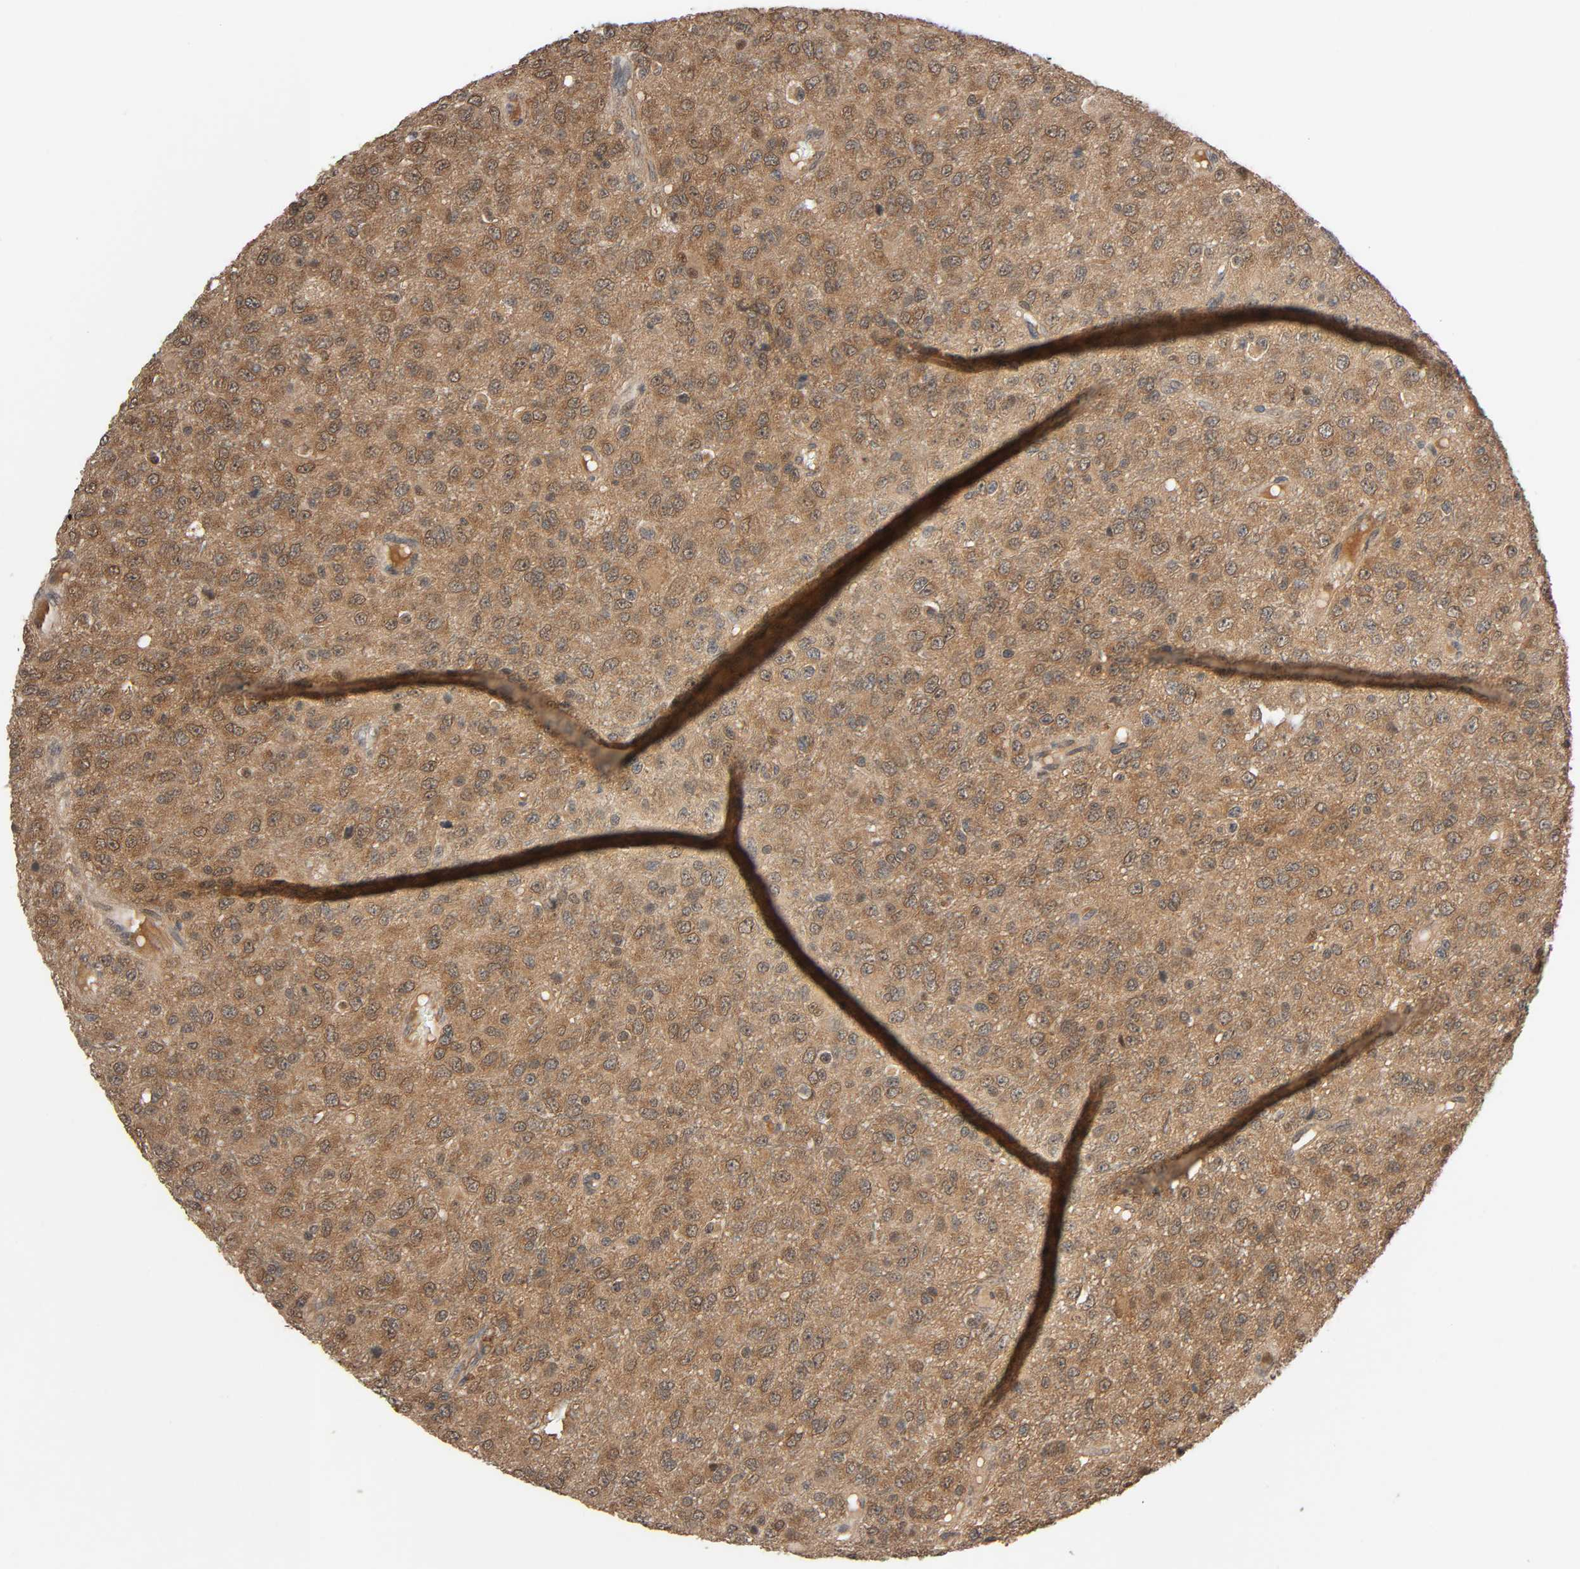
{"staining": {"intensity": "moderate", "quantity": "25%-75%", "location": "cytoplasmic/membranous,nuclear"}, "tissue": "glioma", "cell_type": "Tumor cells", "image_type": "cancer", "snomed": [{"axis": "morphology", "description": "Glioma, malignant, High grade"}, {"axis": "topography", "description": "pancreas cauda"}], "caption": "Protein expression analysis of glioma displays moderate cytoplasmic/membranous and nuclear expression in about 25%-75% of tumor cells.", "gene": "NEDD8", "patient": {"sex": "male", "age": 60}}